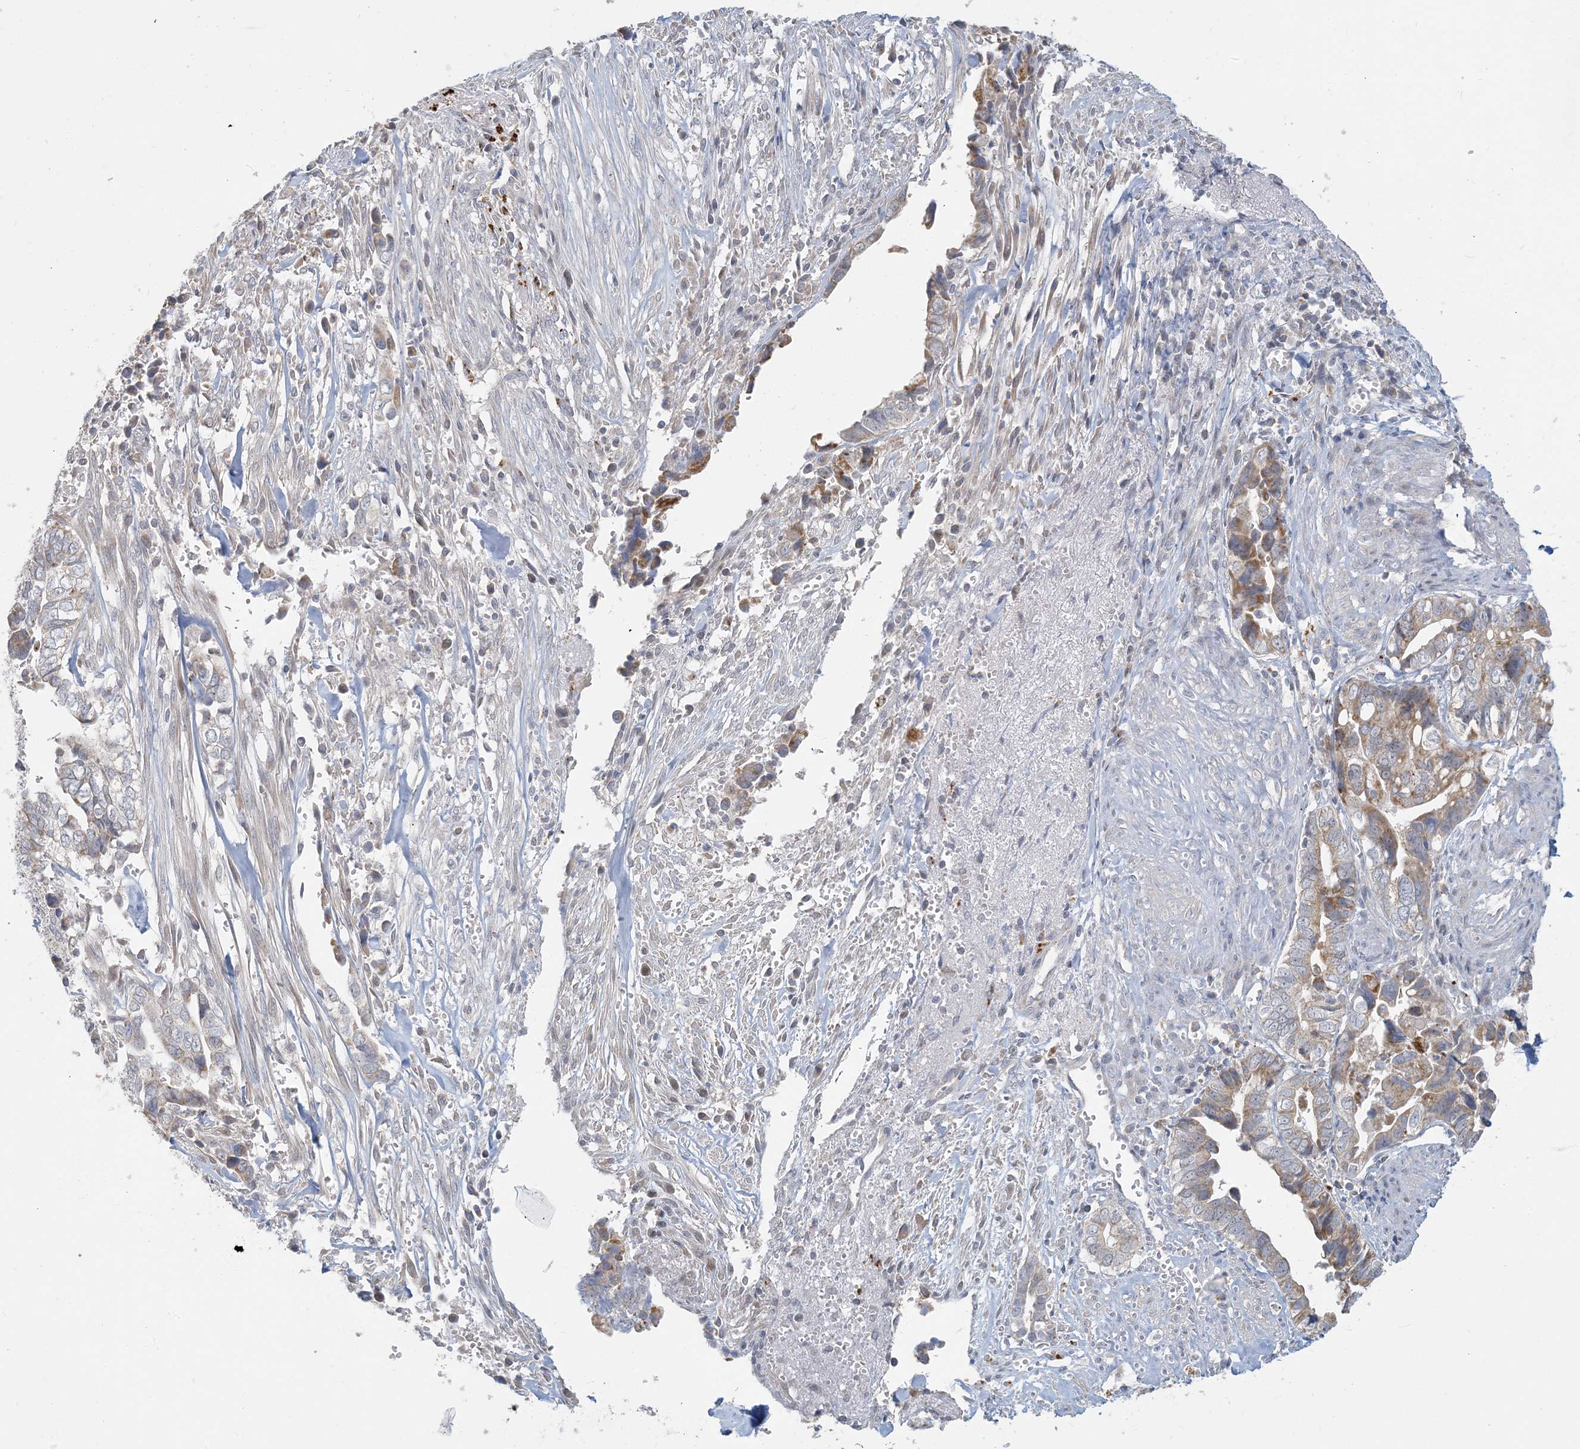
{"staining": {"intensity": "moderate", "quantity": "25%-75%", "location": "cytoplasmic/membranous"}, "tissue": "liver cancer", "cell_type": "Tumor cells", "image_type": "cancer", "snomed": [{"axis": "morphology", "description": "Cholangiocarcinoma"}, {"axis": "topography", "description": "Liver"}], "caption": "Moderate cytoplasmic/membranous positivity is present in approximately 25%-75% of tumor cells in liver cancer. (Stains: DAB in brown, nuclei in blue, Microscopy: brightfield microscopy at high magnification).", "gene": "MCAT", "patient": {"sex": "female", "age": 79}}